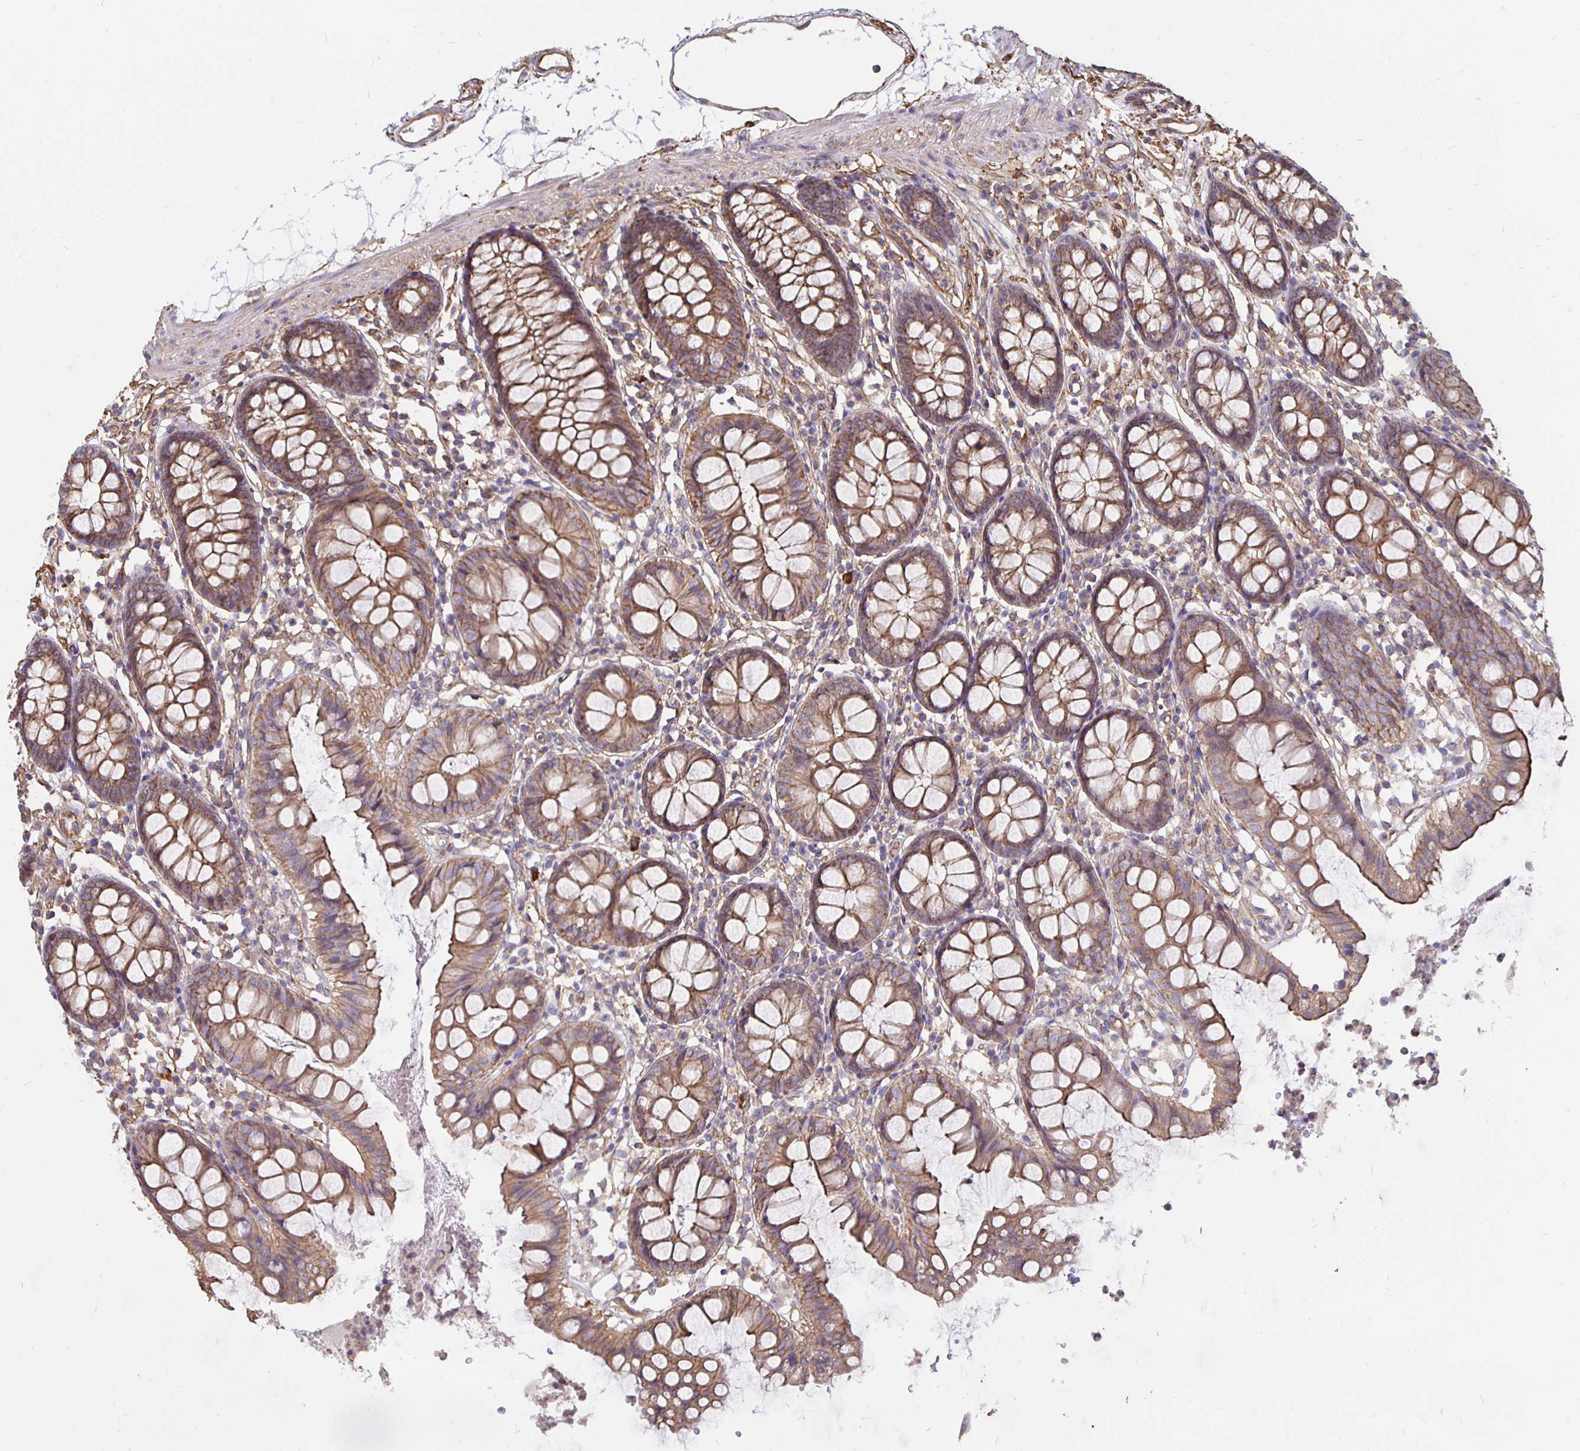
{"staining": {"intensity": "moderate", "quantity": ">75%", "location": "cytoplasmic/membranous"}, "tissue": "colon", "cell_type": "Endothelial cells", "image_type": "normal", "snomed": [{"axis": "morphology", "description": "Normal tissue, NOS"}, {"axis": "topography", "description": "Colon"}], "caption": "This photomicrograph shows immunohistochemistry (IHC) staining of unremarkable human colon, with medium moderate cytoplasmic/membranous positivity in approximately >75% of endothelial cells.", "gene": "ARHGEF39", "patient": {"sex": "female", "age": 84}}